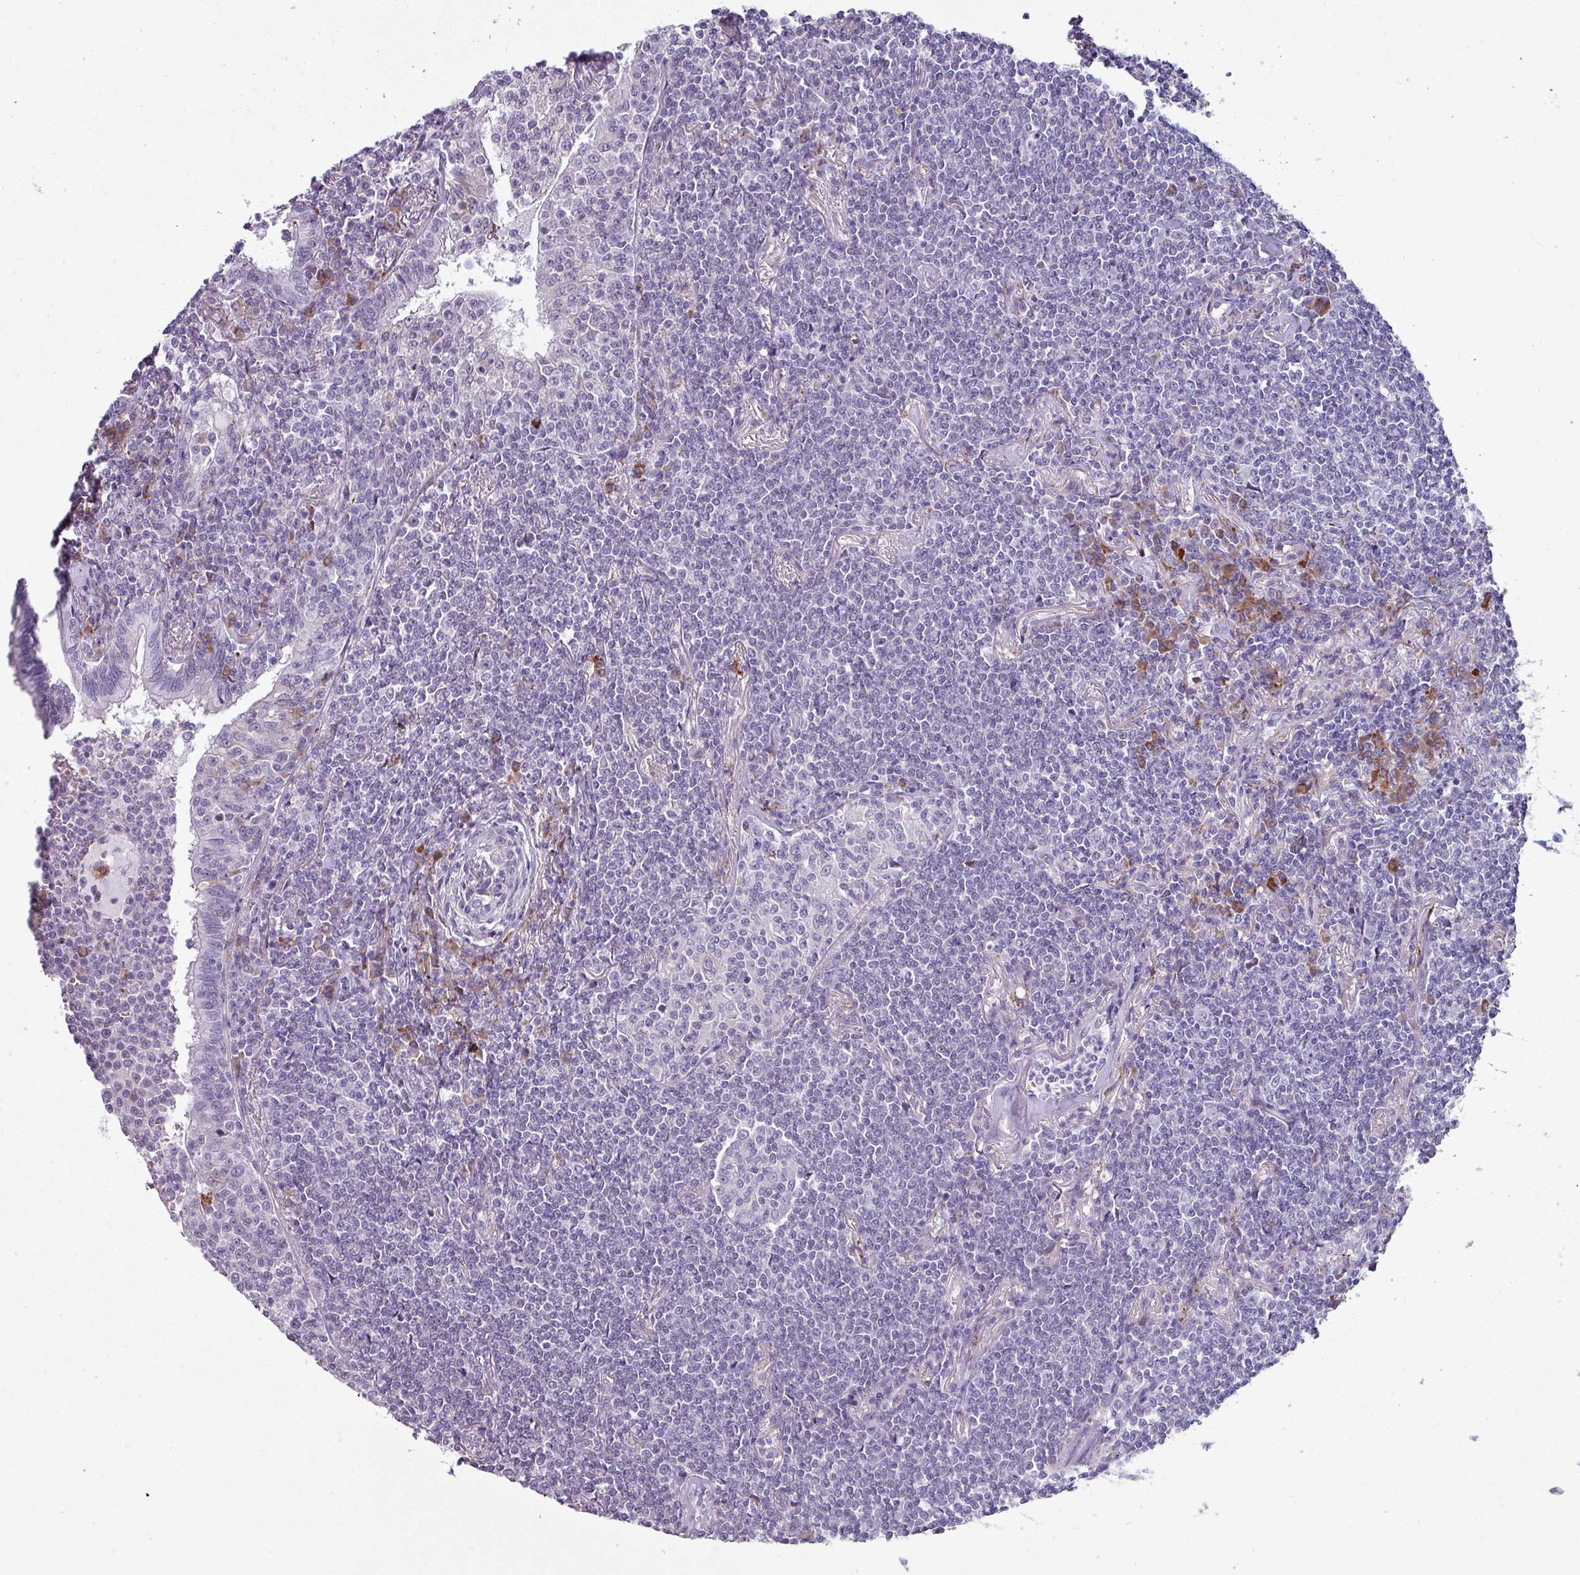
{"staining": {"intensity": "negative", "quantity": "none", "location": "none"}, "tissue": "lymphoma", "cell_type": "Tumor cells", "image_type": "cancer", "snomed": [{"axis": "morphology", "description": "Malignant lymphoma, non-Hodgkin's type, Low grade"}, {"axis": "topography", "description": "Lung"}], "caption": "A histopathology image of human malignant lymphoma, non-Hodgkin's type (low-grade) is negative for staining in tumor cells. Brightfield microscopy of immunohistochemistry (IHC) stained with DAB (3,3'-diaminobenzidine) (brown) and hematoxylin (blue), captured at high magnification.", "gene": "BMS1", "patient": {"sex": "female", "age": 71}}